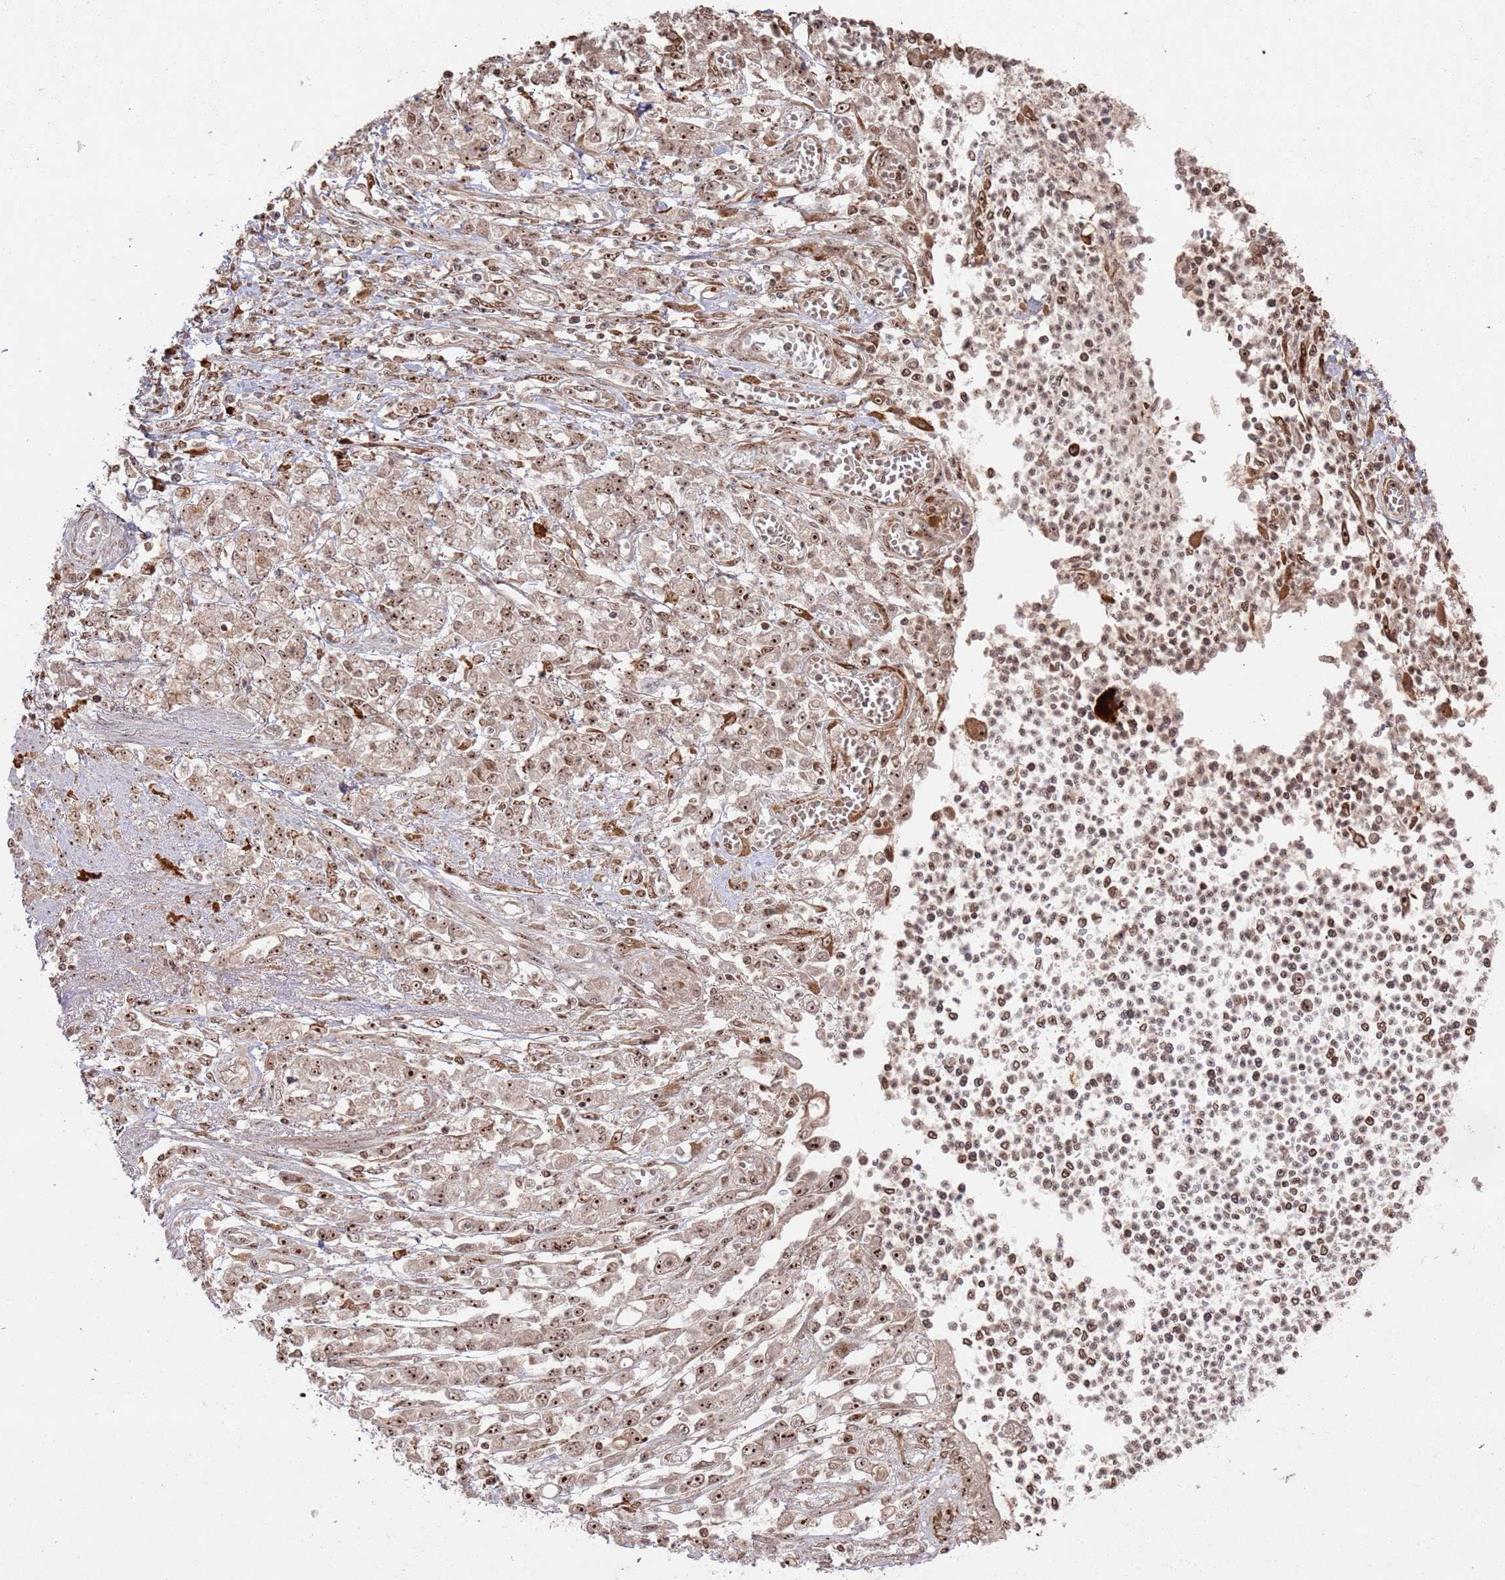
{"staining": {"intensity": "moderate", "quantity": ">75%", "location": "cytoplasmic/membranous,nuclear"}, "tissue": "stomach cancer", "cell_type": "Tumor cells", "image_type": "cancer", "snomed": [{"axis": "morphology", "description": "Adenocarcinoma, NOS"}, {"axis": "topography", "description": "Stomach"}], "caption": "Protein expression analysis of stomach adenocarcinoma exhibits moderate cytoplasmic/membranous and nuclear staining in about >75% of tumor cells. The staining was performed using DAB to visualize the protein expression in brown, while the nuclei were stained in blue with hematoxylin (Magnification: 20x).", "gene": "UTP11", "patient": {"sex": "female", "age": 76}}